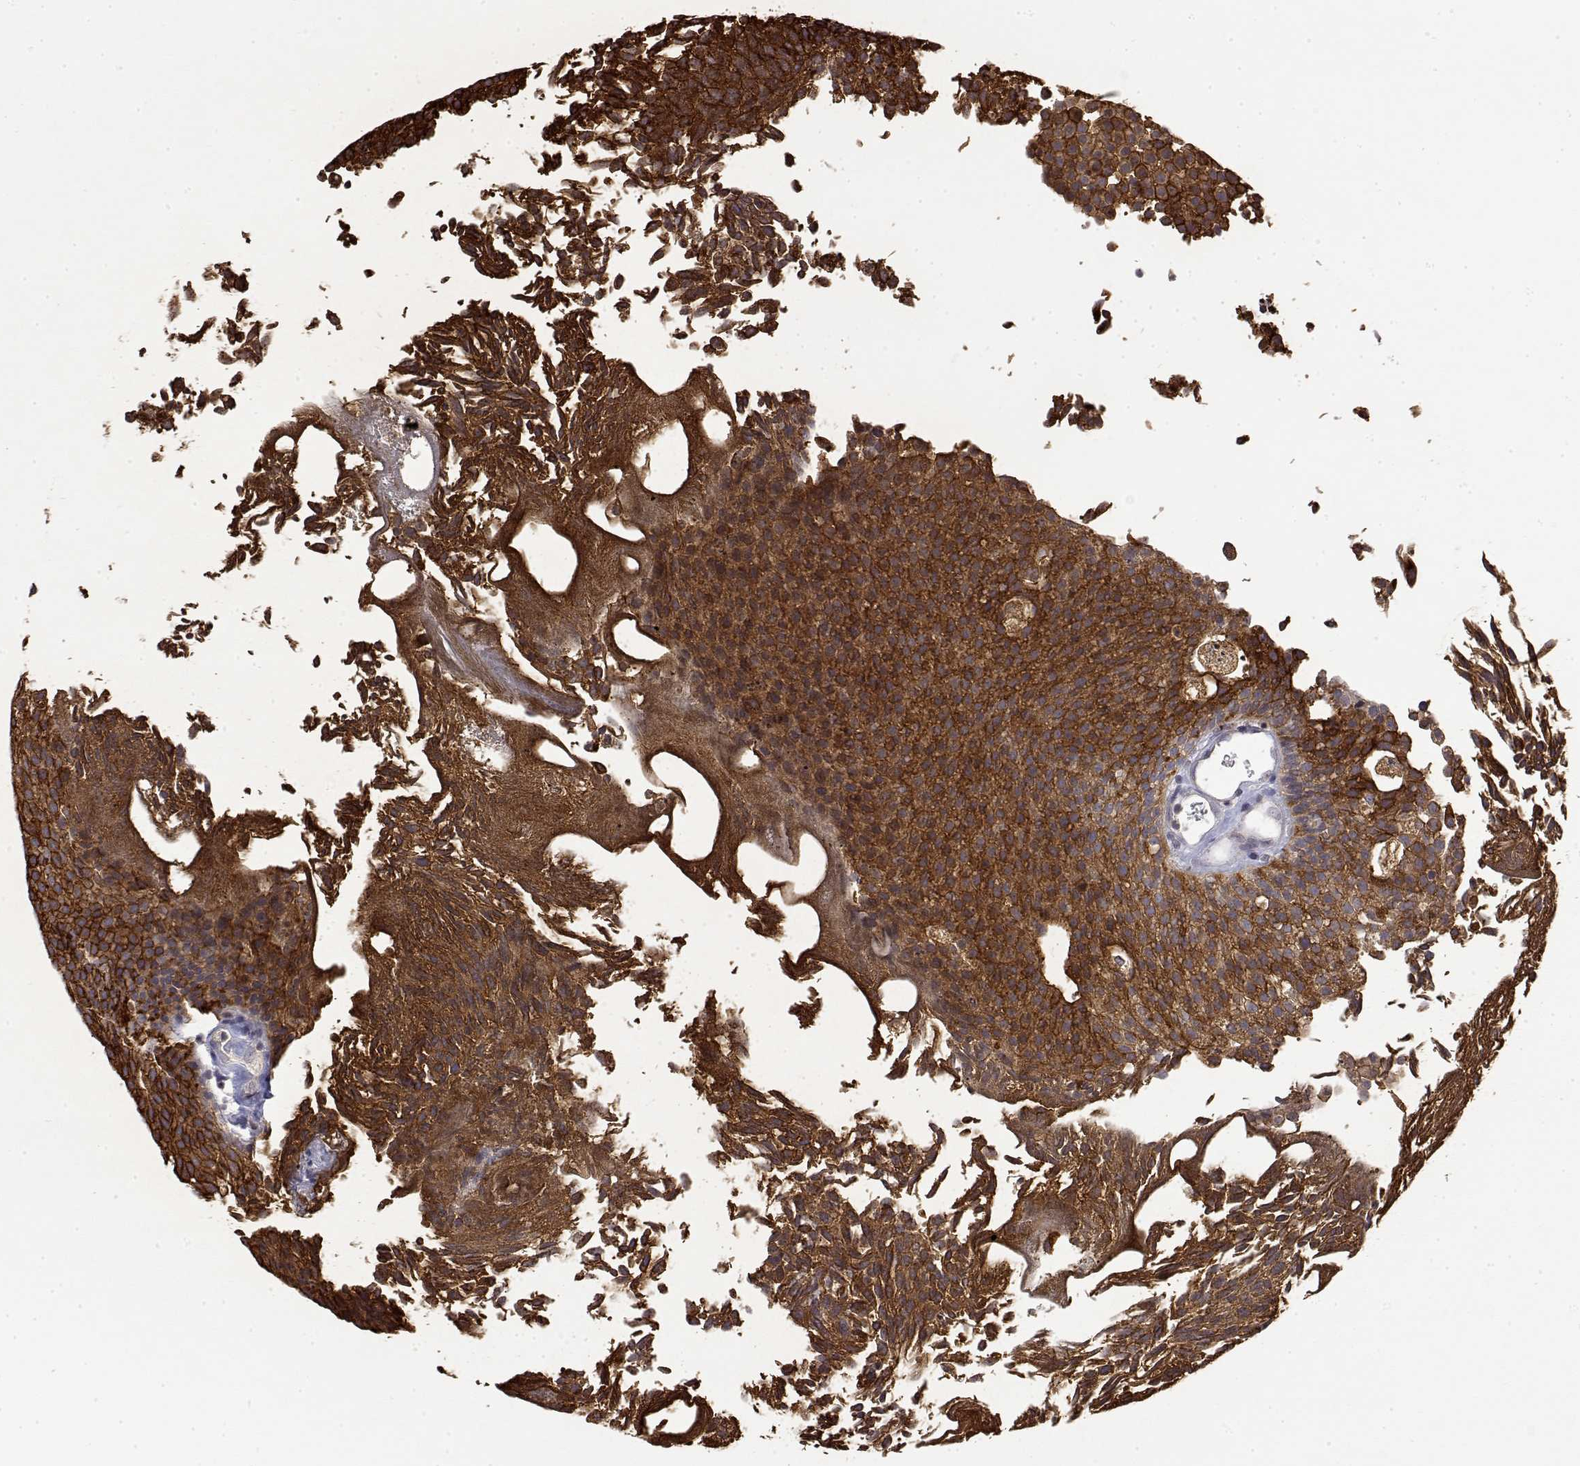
{"staining": {"intensity": "strong", "quantity": ">75%", "location": "cytoplasmic/membranous"}, "tissue": "urothelial cancer", "cell_type": "Tumor cells", "image_type": "cancer", "snomed": [{"axis": "morphology", "description": "Urothelial carcinoma, Low grade"}, {"axis": "topography", "description": "Urinary bladder"}], "caption": "Protein expression analysis of urothelial cancer exhibits strong cytoplasmic/membranous positivity in about >75% of tumor cells.", "gene": "LY6D", "patient": {"sex": "female", "age": 79}}